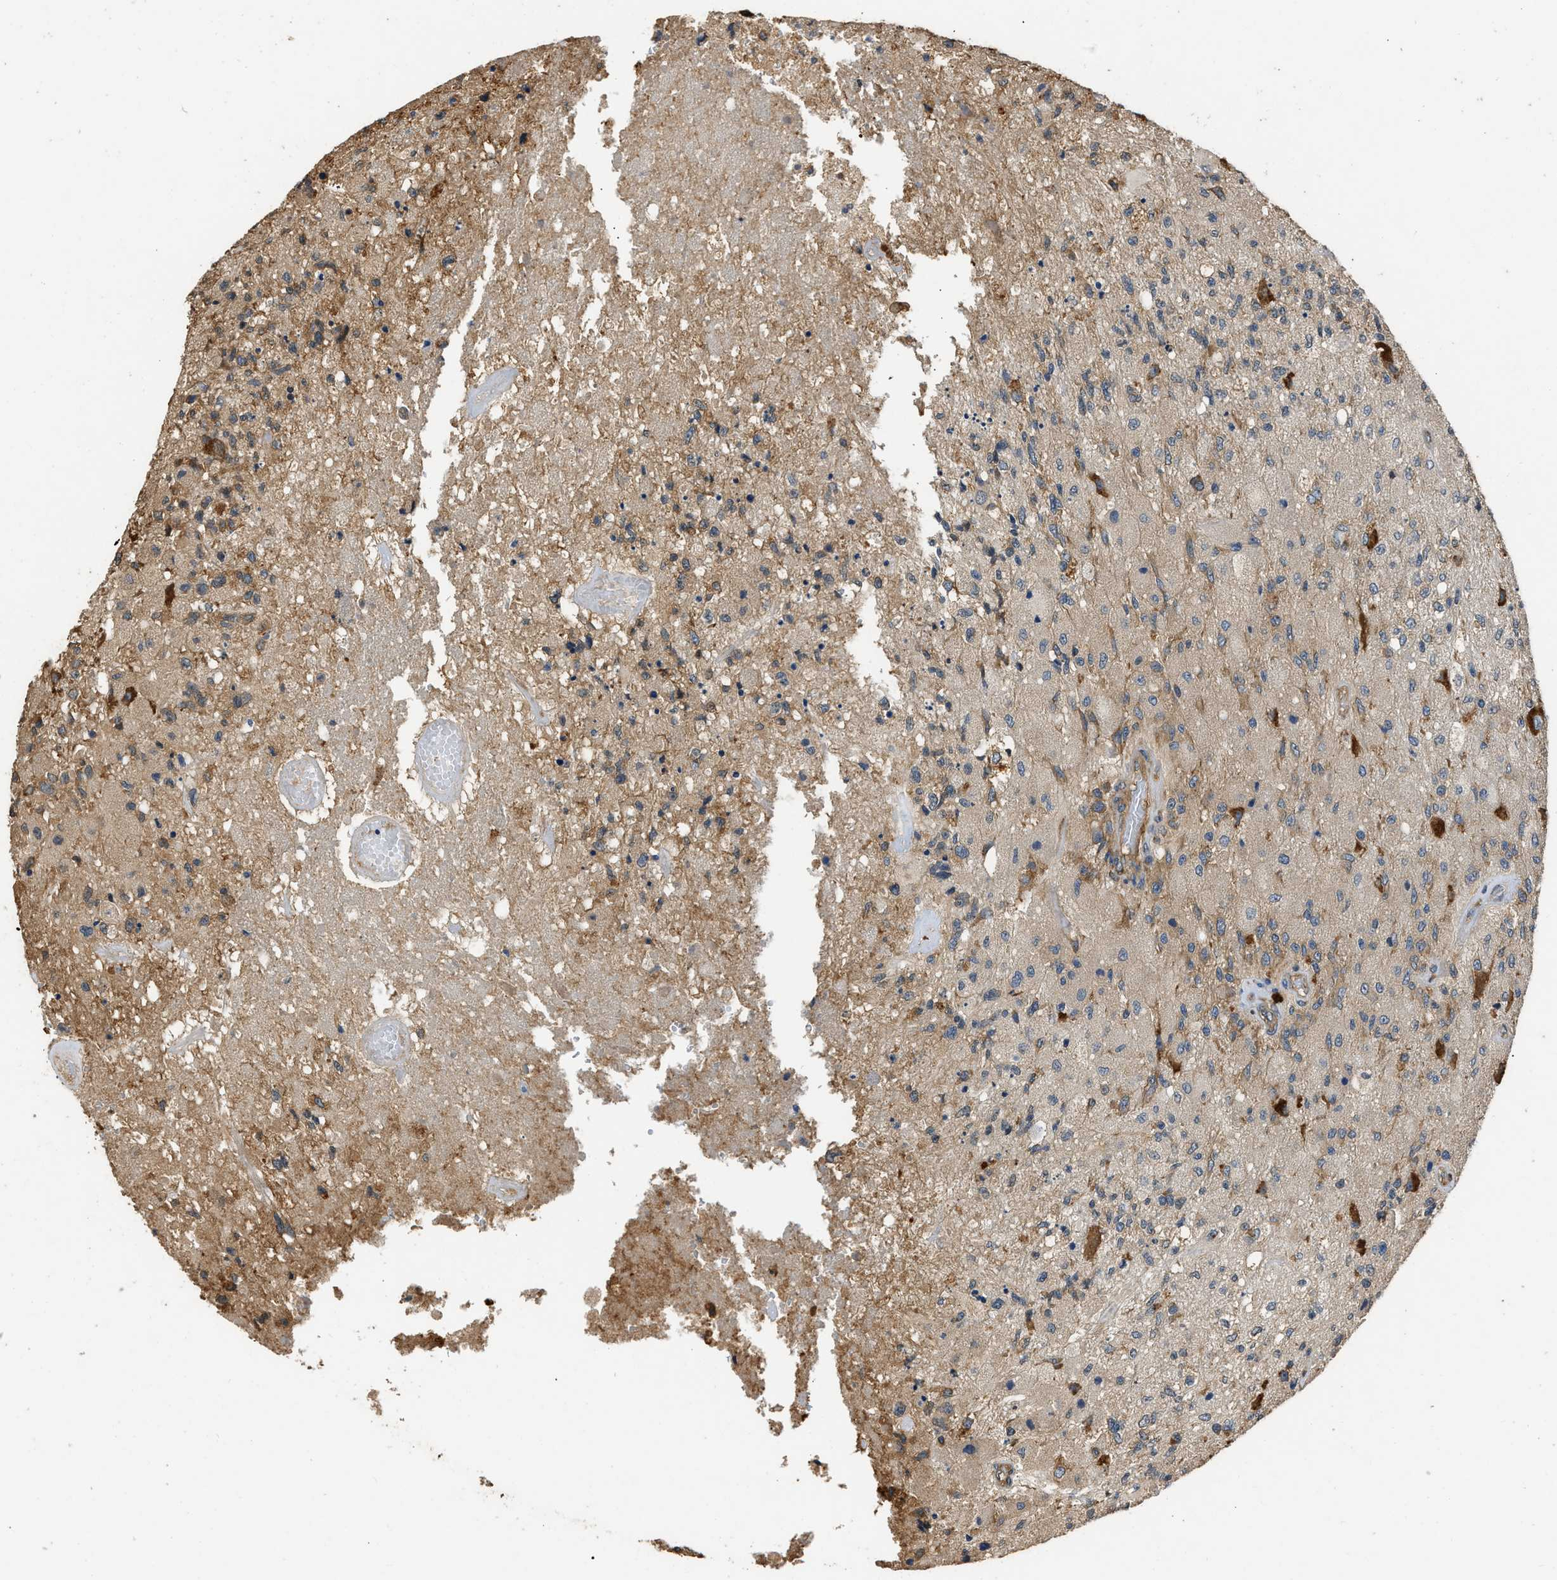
{"staining": {"intensity": "strong", "quantity": ">75%", "location": "cytoplasmic/membranous"}, "tissue": "glioma", "cell_type": "Tumor cells", "image_type": "cancer", "snomed": [{"axis": "morphology", "description": "Normal tissue, NOS"}, {"axis": "morphology", "description": "Glioma, malignant, High grade"}, {"axis": "topography", "description": "Cerebral cortex"}], "caption": "A photomicrograph showing strong cytoplasmic/membranous staining in approximately >75% of tumor cells in malignant glioma (high-grade), as visualized by brown immunohistochemical staining.", "gene": "SLC36A4", "patient": {"sex": "male", "age": 77}}